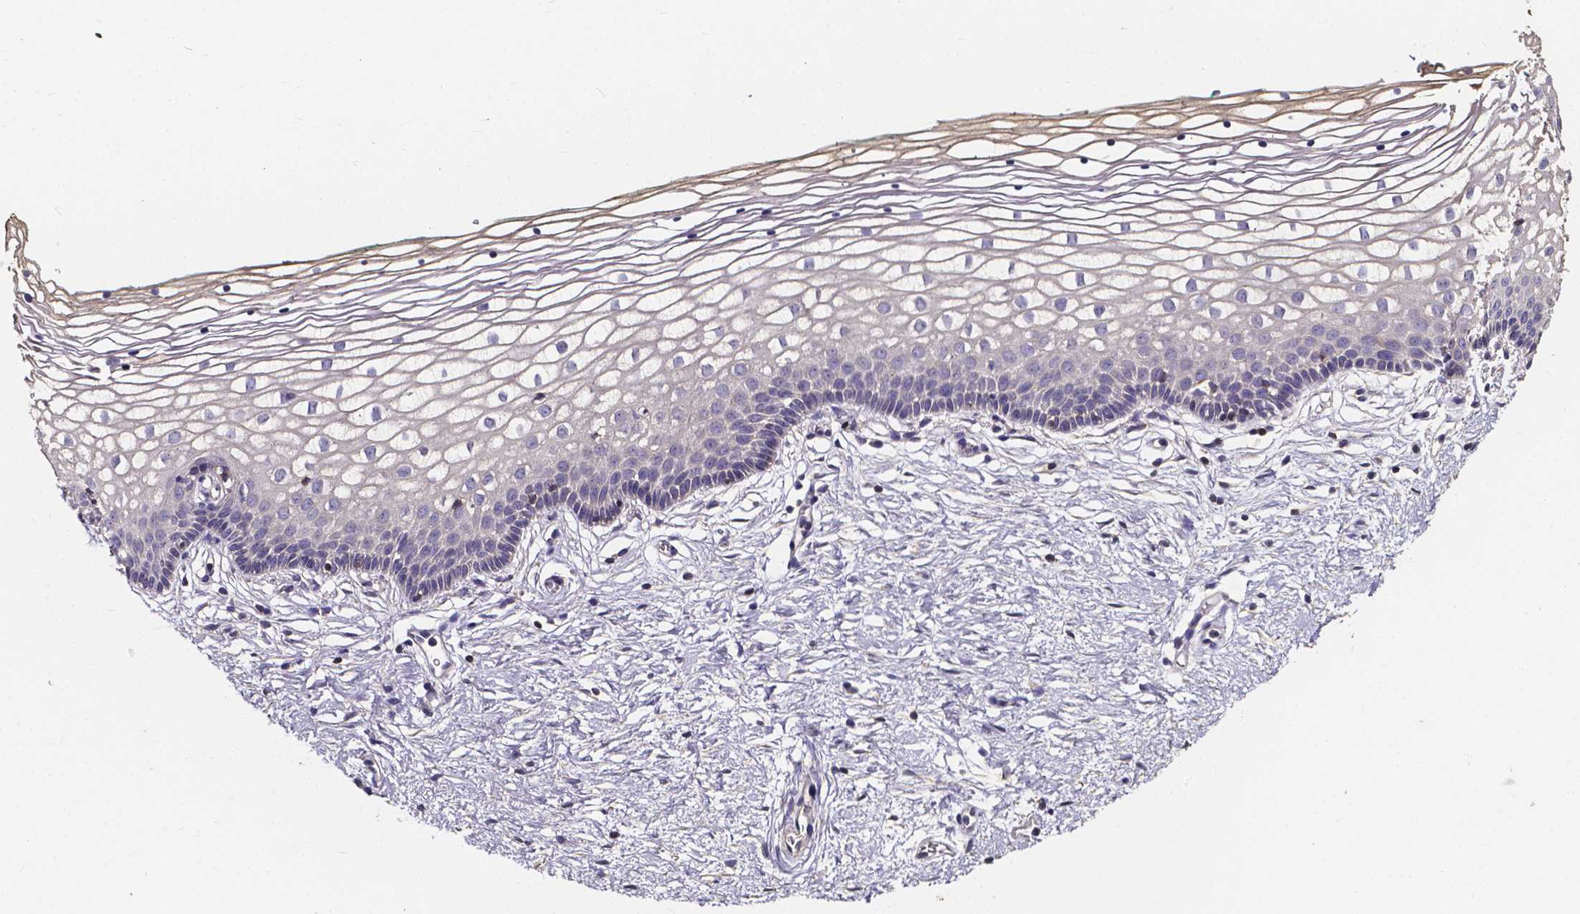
{"staining": {"intensity": "weak", "quantity": "<25%", "location": "cytoplasmic/membranous"}, "tissue": "vagina", "cell_type": "Squamous epithelial cells", "image_type": "normal", "snomed": [{"axis": "morphology", "description": "Normal tissue, NOS"}, {"axis": "topography", "description": "Vagina"}], "caption": "DAB (3,3'-diaminobenzidine) immunohistochemical staining of unremarkable human vagina reveals no significant expression in squamous epithelial cells. The staining is performed using DAB (3,3'-diaminobenzidine) brown chromogen with nuclei counter-stained in using hematoxylin.", "gene": "THEMIS", "patient": {"sex": "female", "age": 36}}